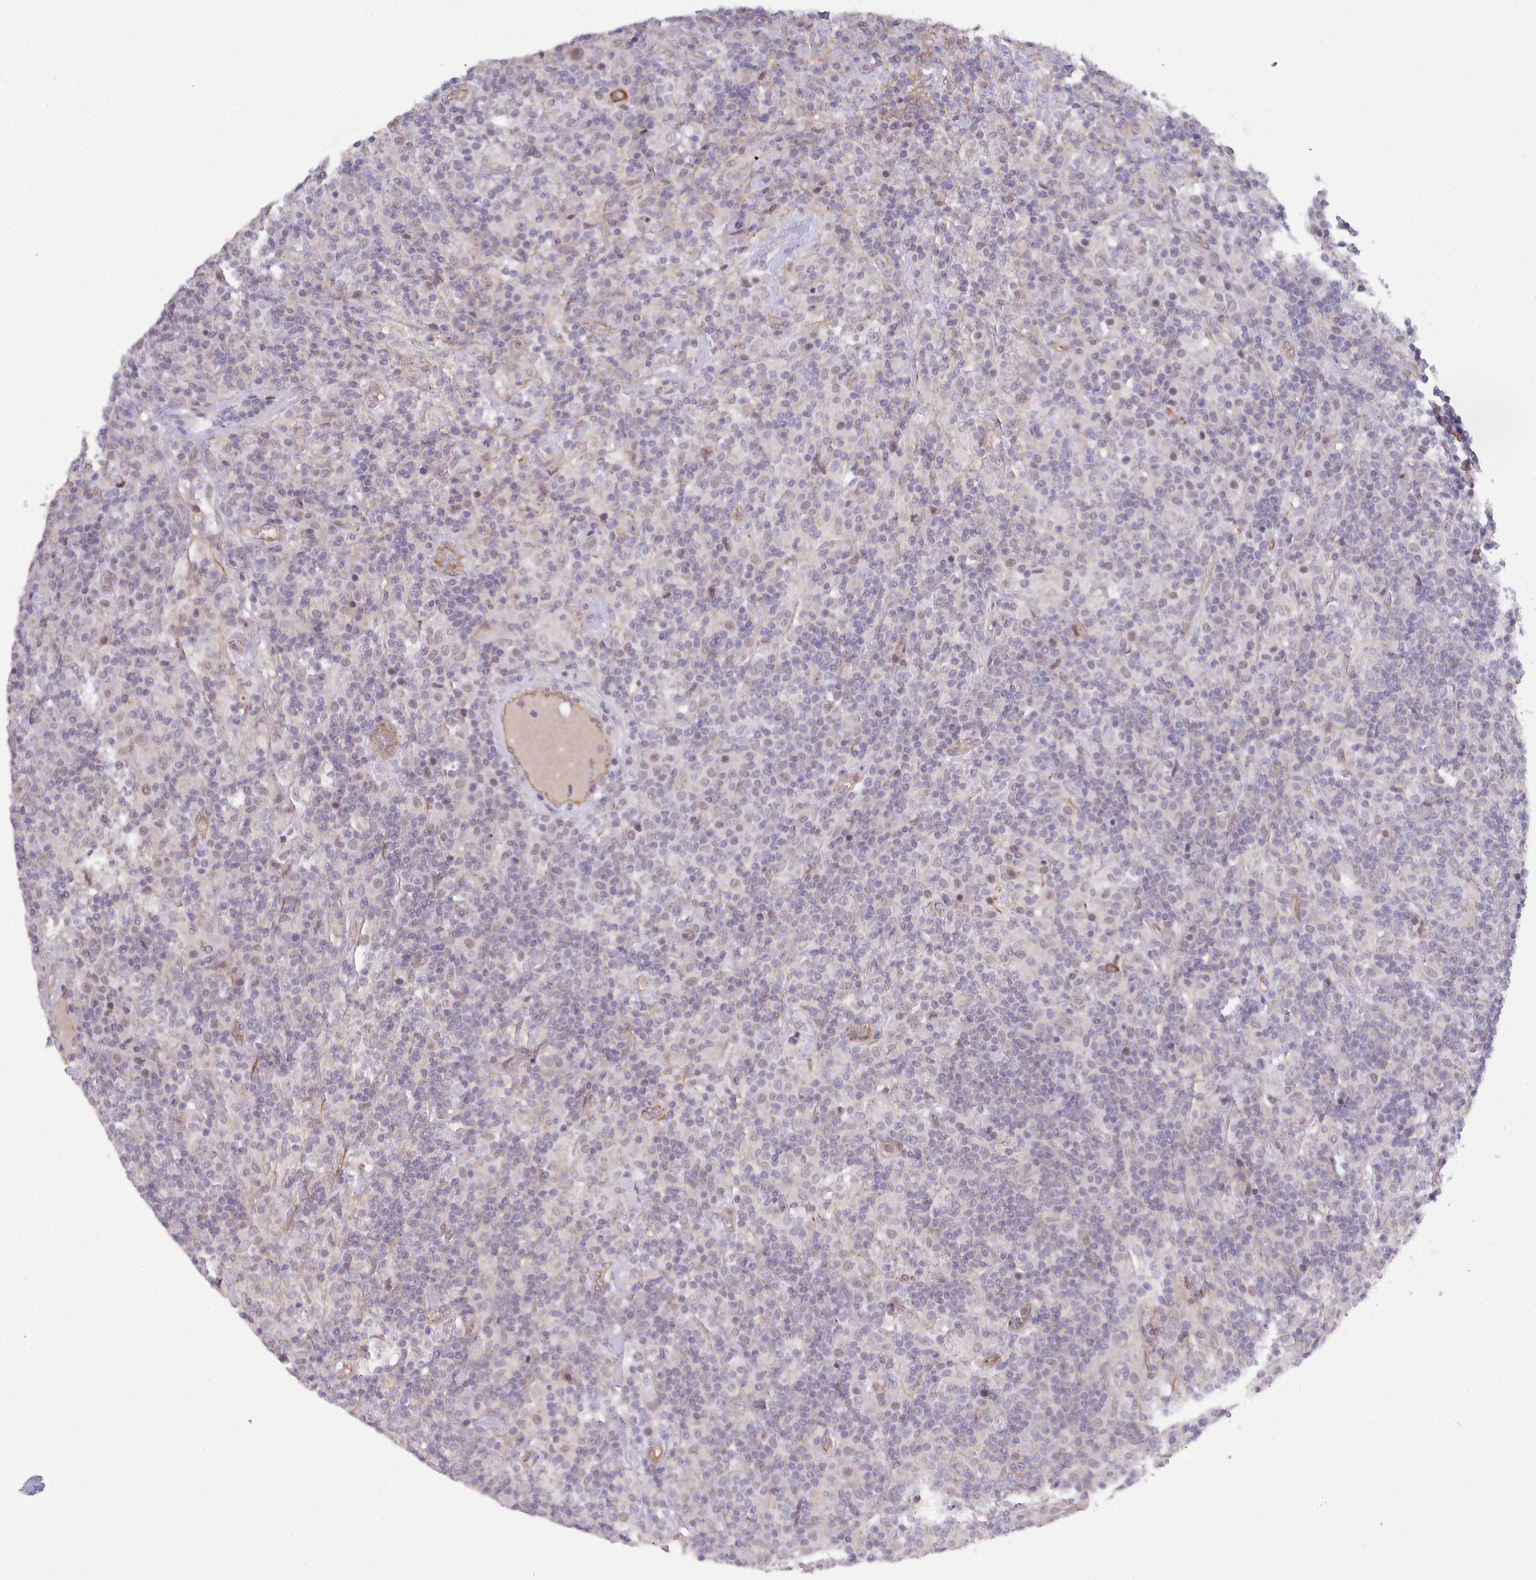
{"staining": {"intensity": "negative", "quantity": "none", "location": "none"}, "tissue": "lymphoma", "cell_type": "Tumor cells", "image_type": "cancer", "snomed": [{"axis": "morphology", "description": "Hodgkin's disease, NOS"}, {"axis": "topography", "description": "Lymph node"}], "caption": "Human lymphoma stained for a protein using immunohistochemistry (IHC) shows no staining in tumor cells.", "gene": "ZC3H13", "patient": {"sex": "male", "age": 70}}